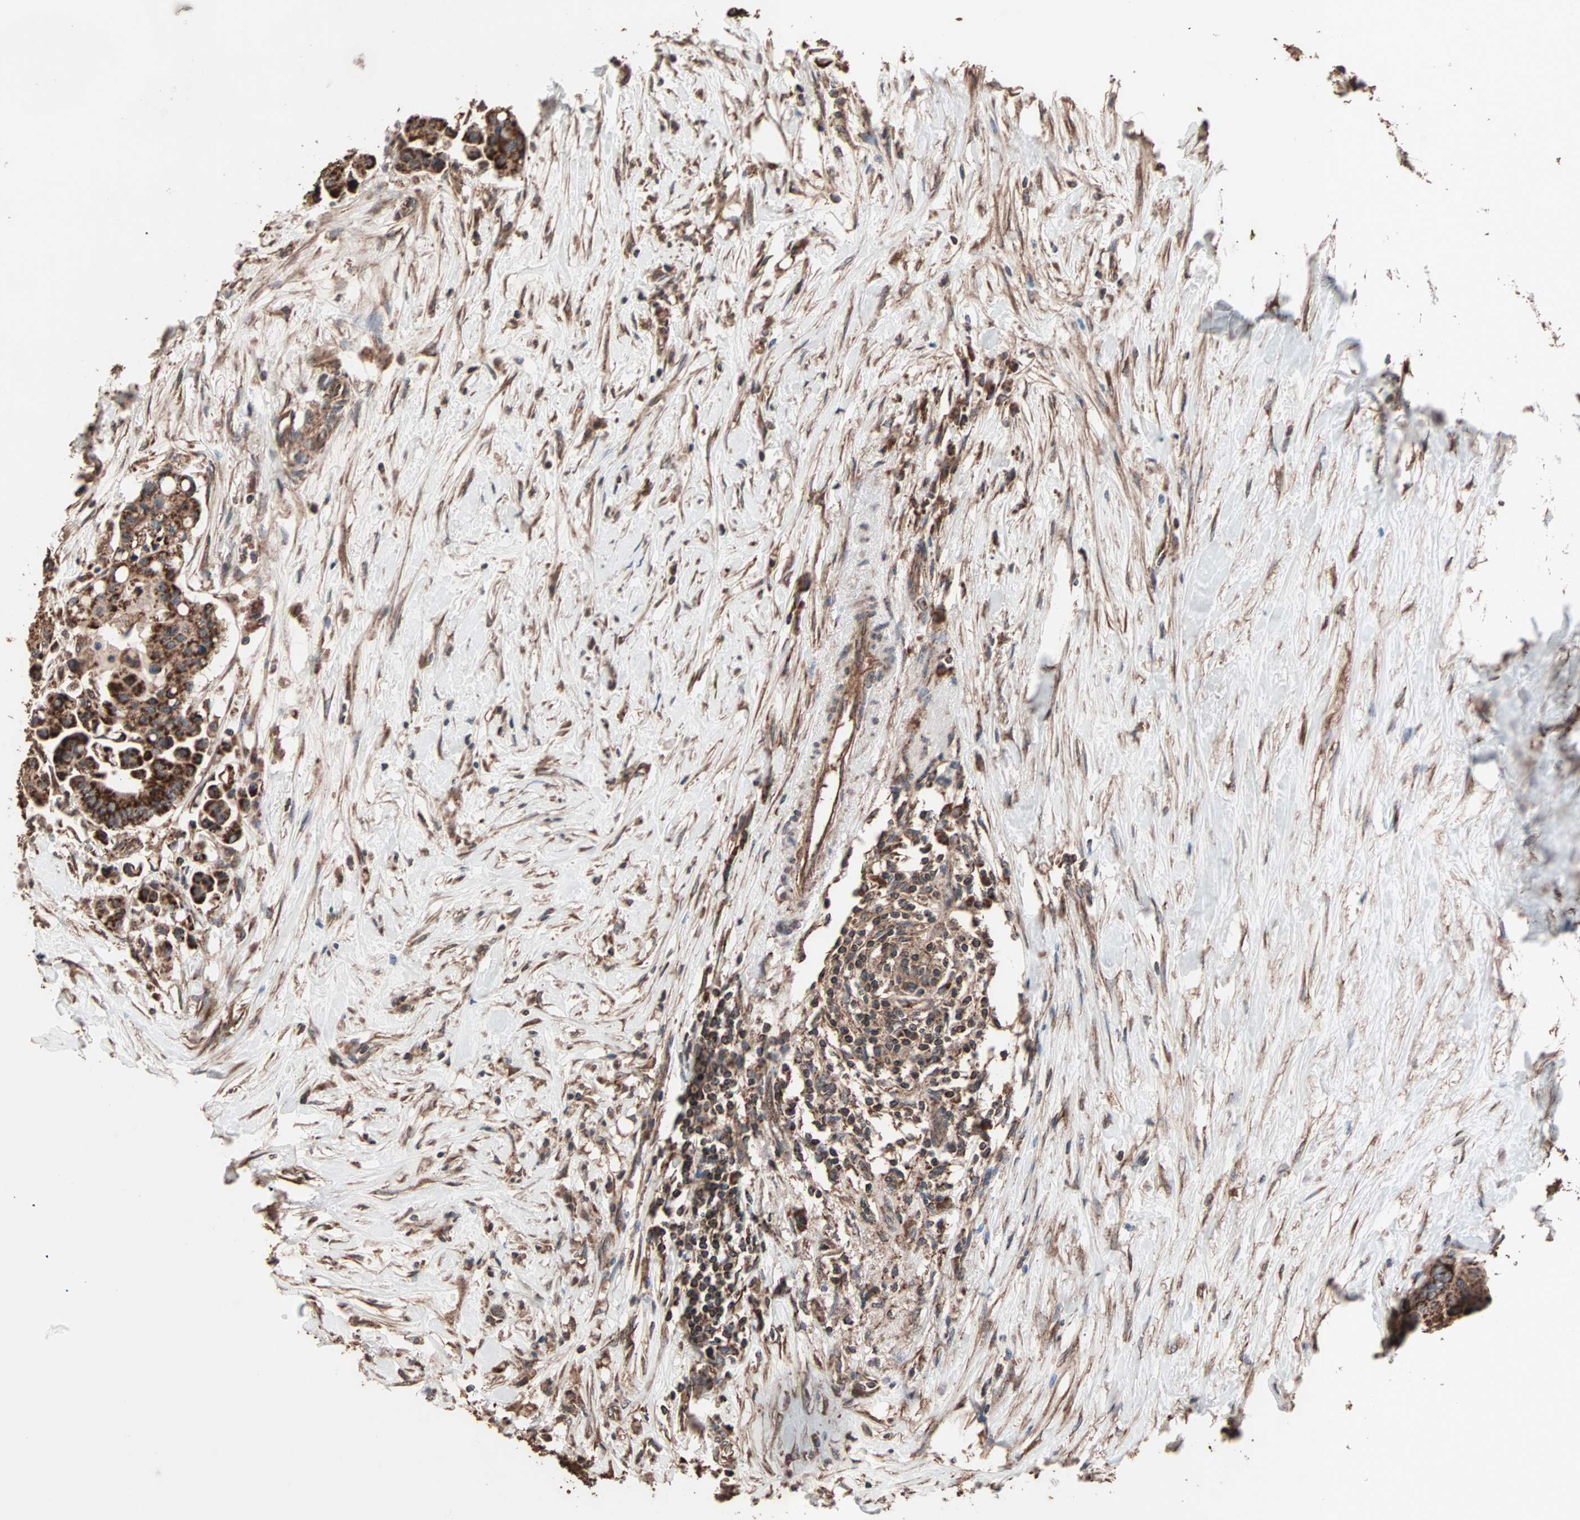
{"staining": {"intensity": "strong", "quantity": ">75%", "location": "cytoplasmic/membranous"}, "tissue": "colorectal cancer", "cell_type": "Tumor cells", "image_type": "cancer", "snomed": [{"axis": "morphology", "description": "Normal tissue, NOS"}, {"axis": "morphology", "description": "Adenocarcinoma, NOS"}, {"axis": "topography", "description": "Colon"}], "caption": "Protein analysis of colorectal adenocarcinoma tissue exhibits strong cytoplasmic/membranous expression in approximately >75% of tumor cells. (Brightfield microscopy of DAB IHC at high magnification).", "gene": "MRPL2", "patient": {"sex": "male", "age": 82}}